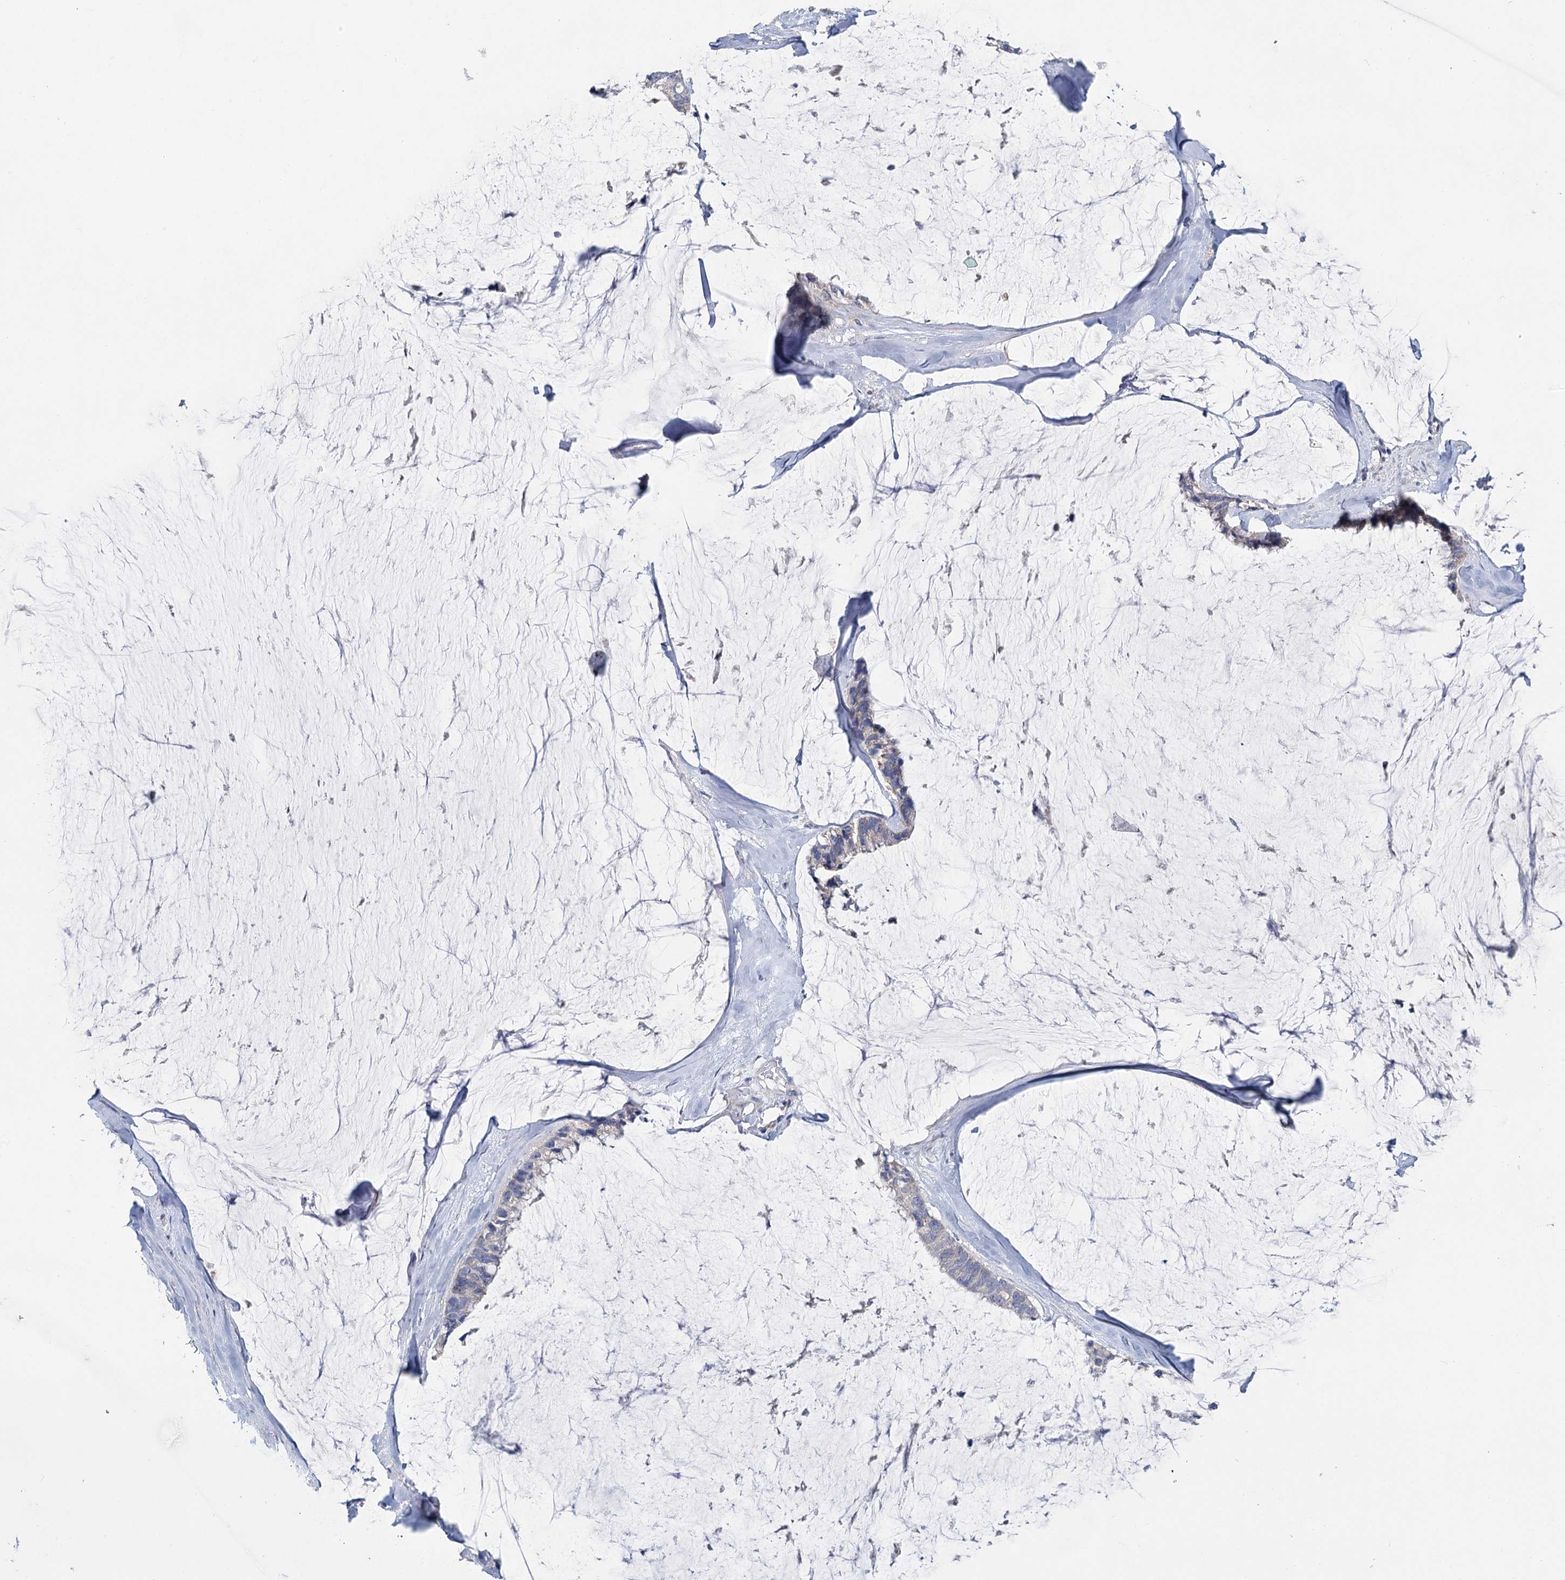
{"staining": {"intensity": "negative", "quantity": "none", "location": "none"}, "tissue": "ovarian cancer", "cell_type": "Tumor cells", "image_type": "cancer", "snomed": [{"axis": "morphology", "description": "Cystadenocarcinoma, mucinous, NOS"}, {"axis": "topography", "description": "Ovary"}], "caption": "Tumor cells show no significant protein staining in ovarian mucinous cystadenocarcinoma.", "gene": "ANKRD16", "patient": {"sex": "female", "age": 39}}